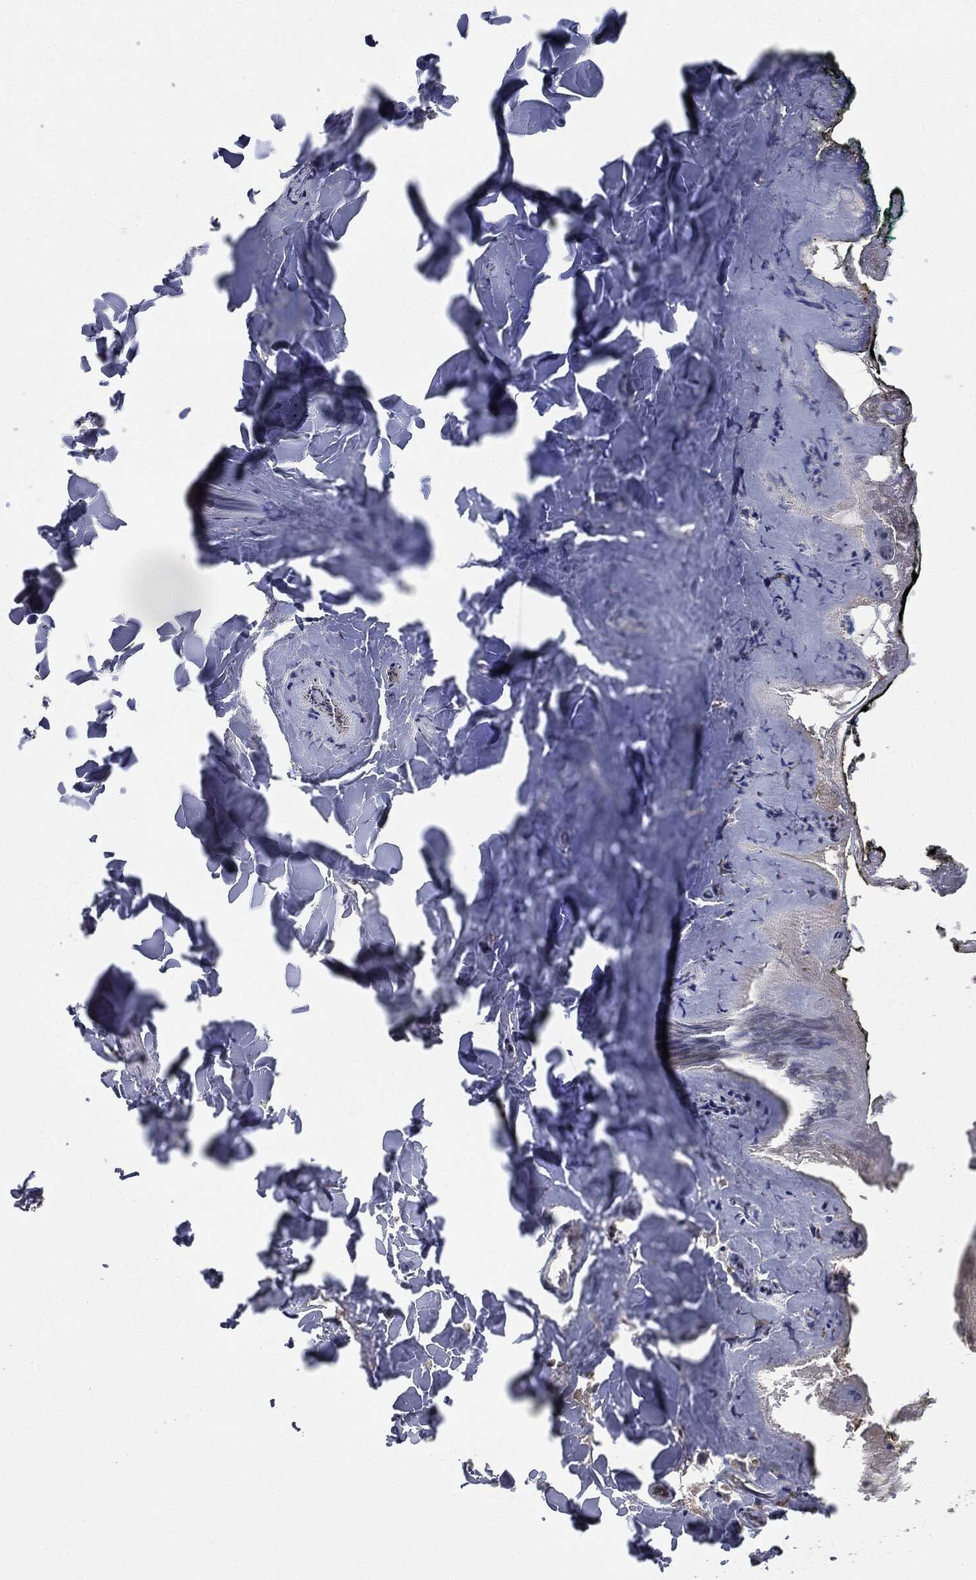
{"staining": {"intensity": "strong", "quantity": "<25%", "location": "nuclear"}, "tissue": "vagina", "cell_type": "Squamous epithelial cells", "image_type": "normal", "snomed": [{"axis": "morphology", "description": "Normal tissue, NOS"}, {"axis": "topography", "description": "Vagina"}], "caption": "Immunohistochemical staining of benign vagina displays <25% levels of strong nuclear protein expression in about <25% of squamous epithelial cells. Immunohistochemistry stains the protein of interest in brown and the nuclei are stained blue.", "gene": "TBC1D22A", "patient": {"sex": "female", "age": 66}}